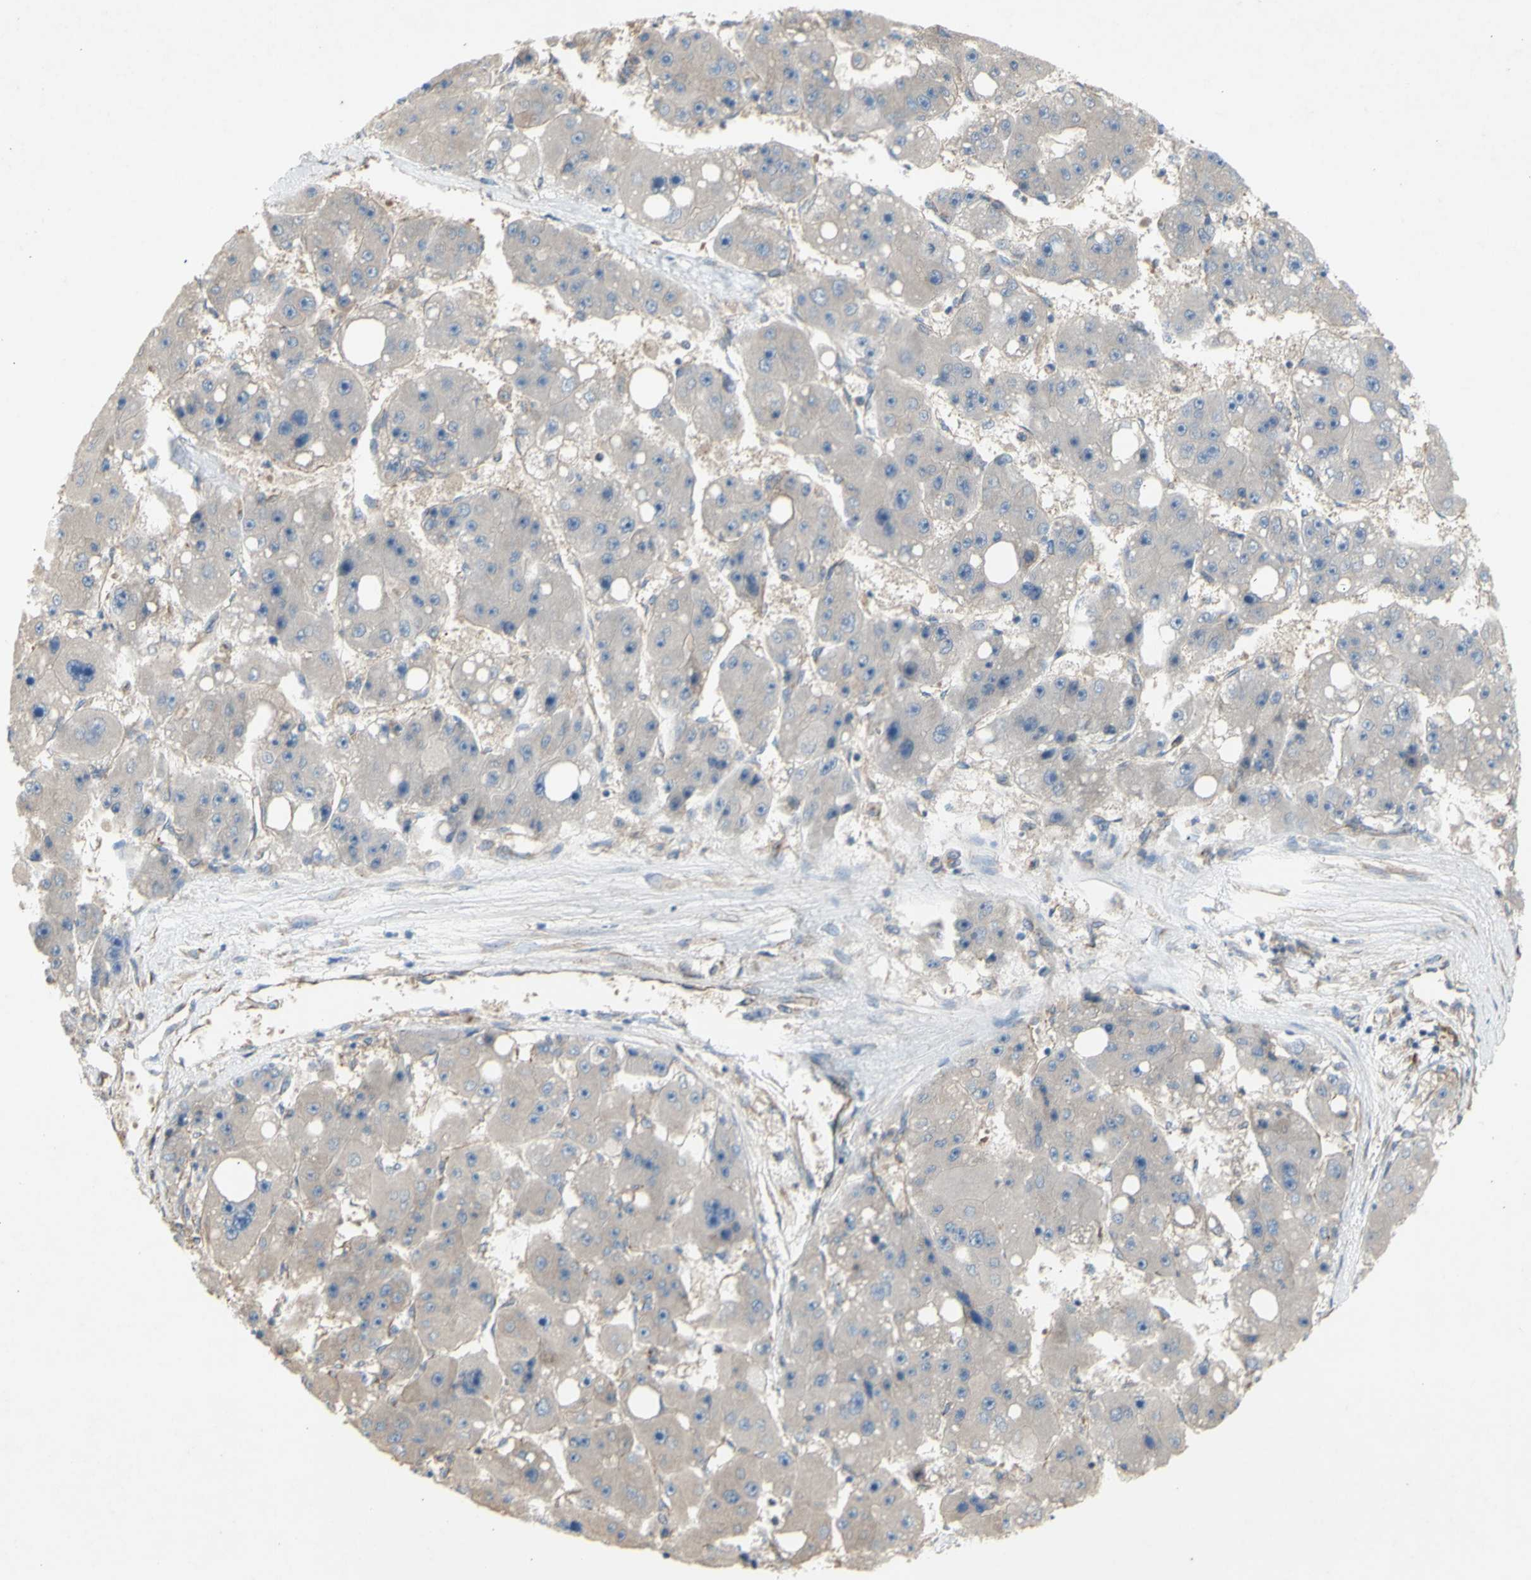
{"staining": {"intensity": "negative", "quantity": "none", "location": "none"}, "tissue": "liver cancer", "cell_type": "Tumor cells", "image_type": "cancer", "snomed": [{"axis": "morphology", "description": "Carcinoma, Hepatocellular, NOS"}, {"axis": "topography", "description": "Liver"}], "caption": "High power microscopy histopathology image of an immunohistochemistry image of liver hepatocellular carcinoma, revealing no significant staining in tumor cells. (DAB IHC visualized using brightfield microscopy, high magnification).", "gene": "KLC1", "patient": {"sex": "female", "age": 61}}